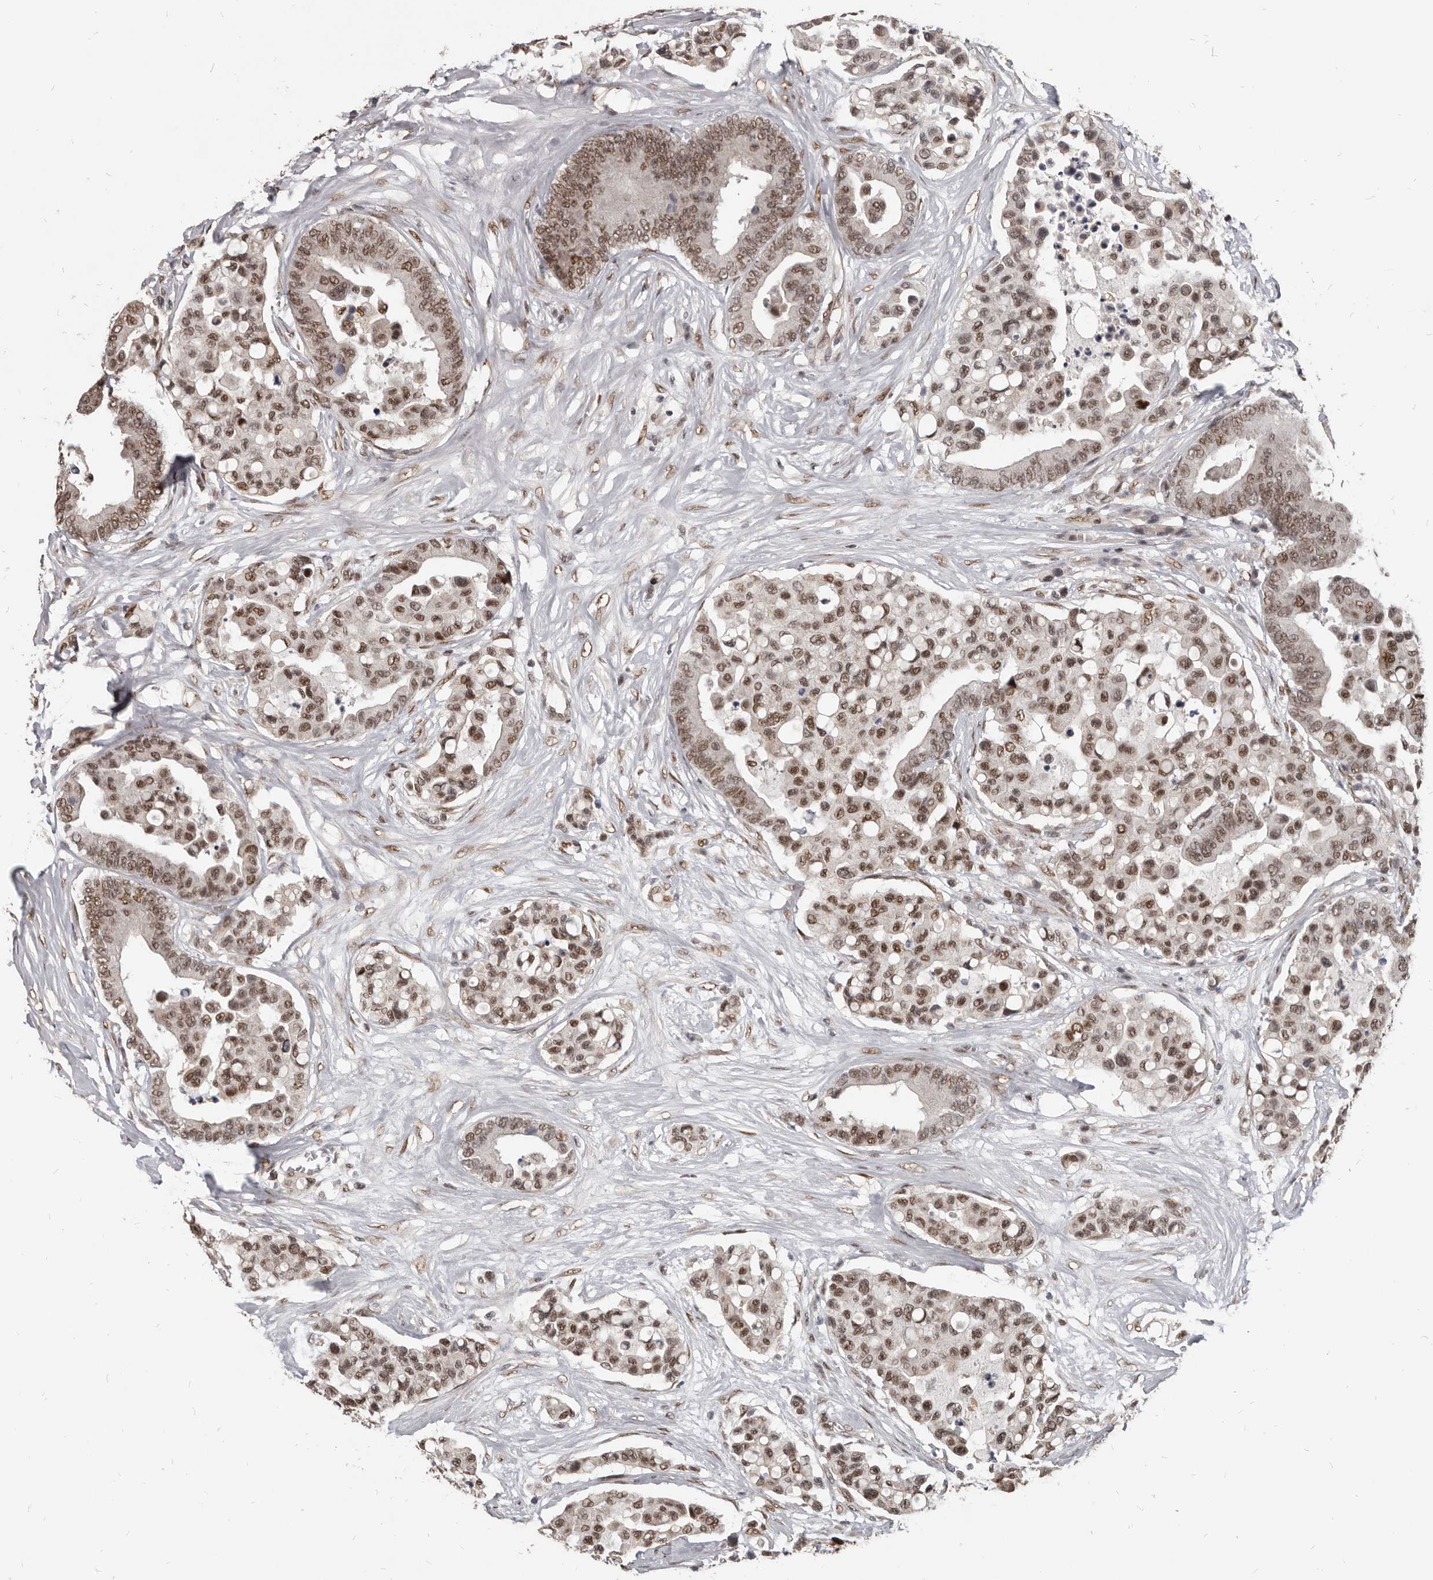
{"staining": {"intensity": "moderate", "quantity": ">75%", "location": "nuclear"}, "tissue": "colorectal cancer", "cell_type": "Tumor cells", "image_type": "cancer", "snomed": [{"axis": "morphology", "description": "Adenocarcinoma, NOS"}, {"axis": "topography", "description": "Colon"}], "caption": "An image of human colorectal adenocarcinoma stained for a protein displays moderate nuclear brown staining in tumor cells. (DAB (3,3'-diaminobenzidine) IHC, brown staining for protein, blue staining for nuclei).", "gene": "ATF5", "patient": {"sex": "male", "age": 82}}